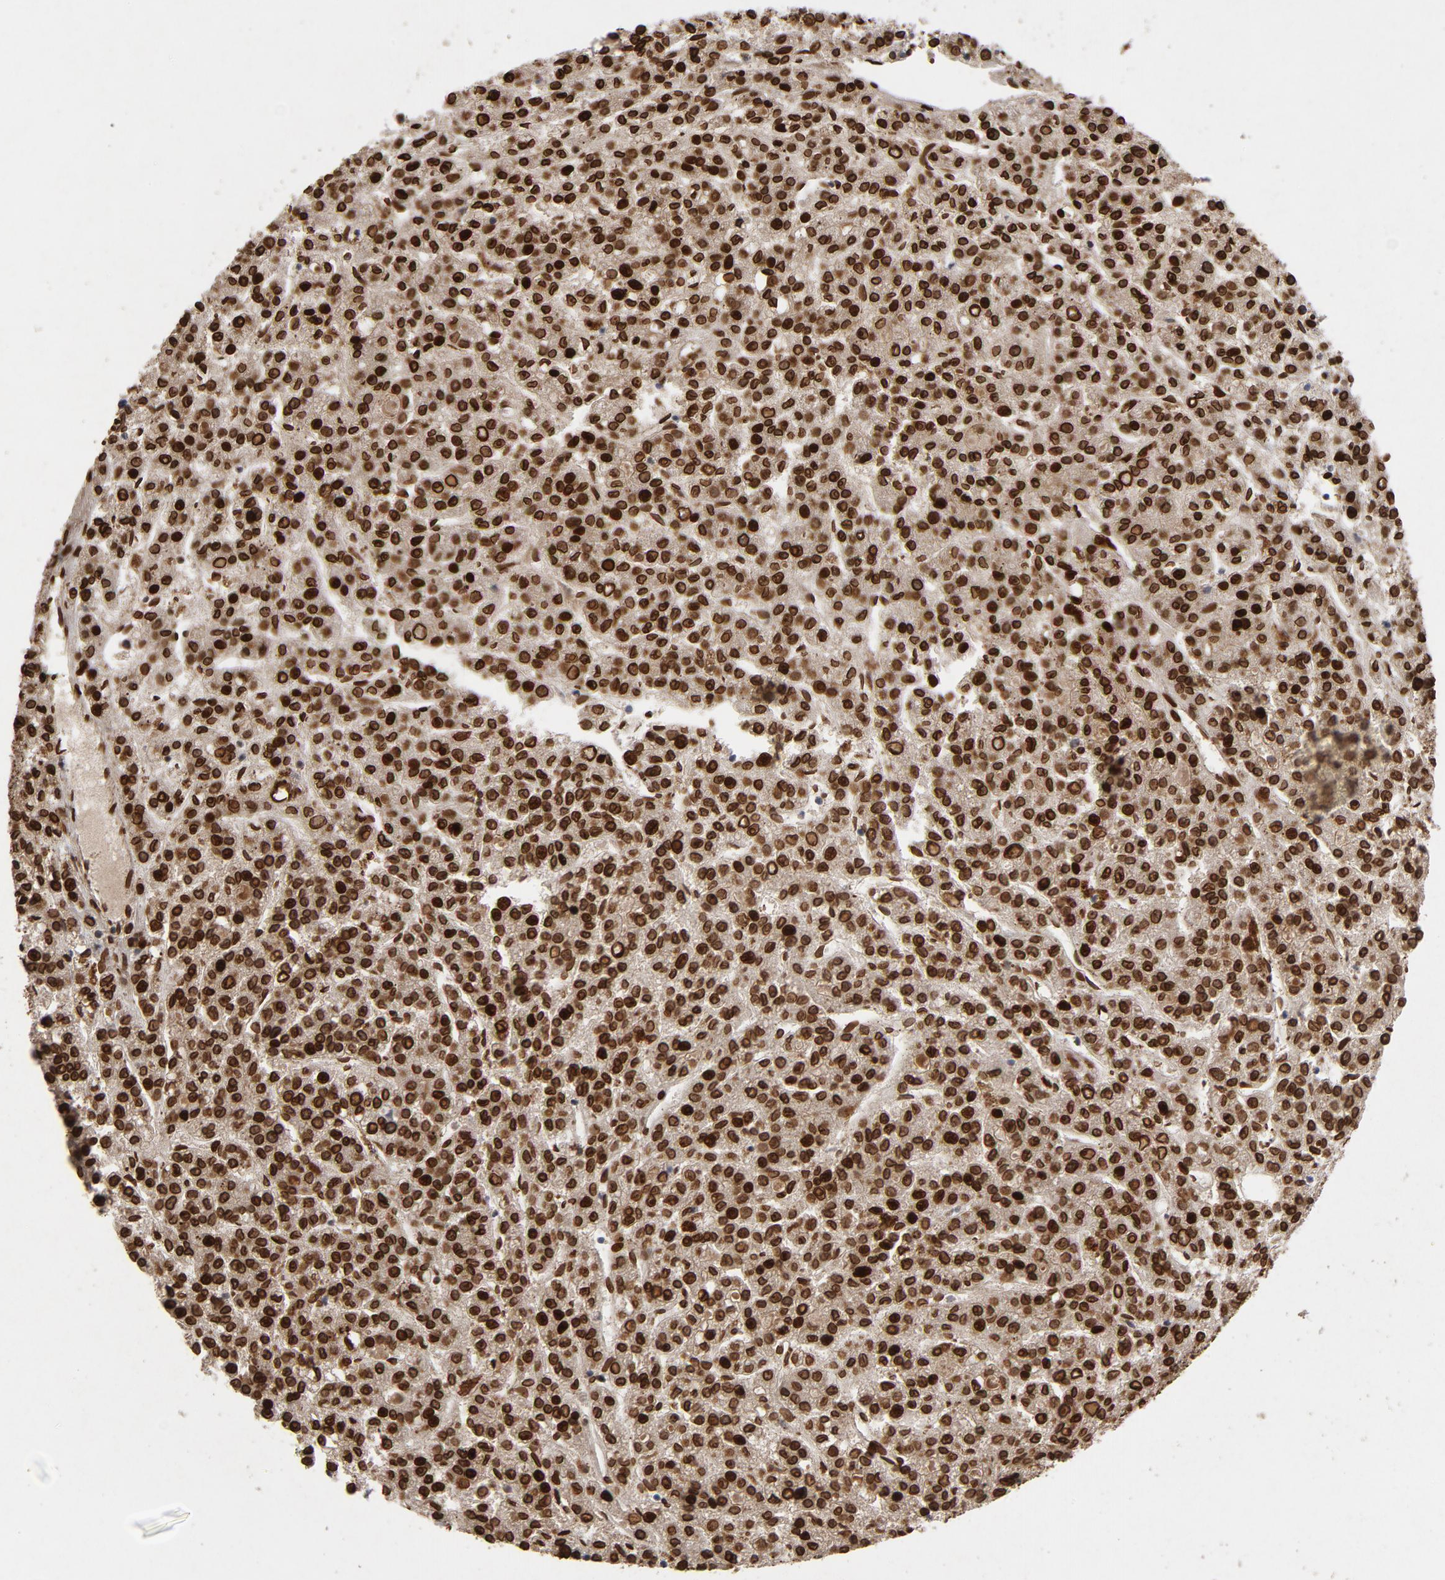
{"staining": {"intensity": "strong", "quantity": ">75%", "location": "cytoplasmic/membranous,nuclear"}, "tissue": "liver cancer", "cell_type": "Tumor cells", "image_type": "cancer", "snomed": [{"axis": "morphology", "description": "Carcinoma, Hepatocellular, NOS"}, {"axis": "topography", "description": "Liver"}], "caption": "There is high levels of strong cytoplasmic/membranous and nuclear expression in tumor cells of liver cancer, as demonstrated by immunohistochemical staining (brown color).", "gene": "LMNA", "patient": {"sex": "male", "age": 70}}